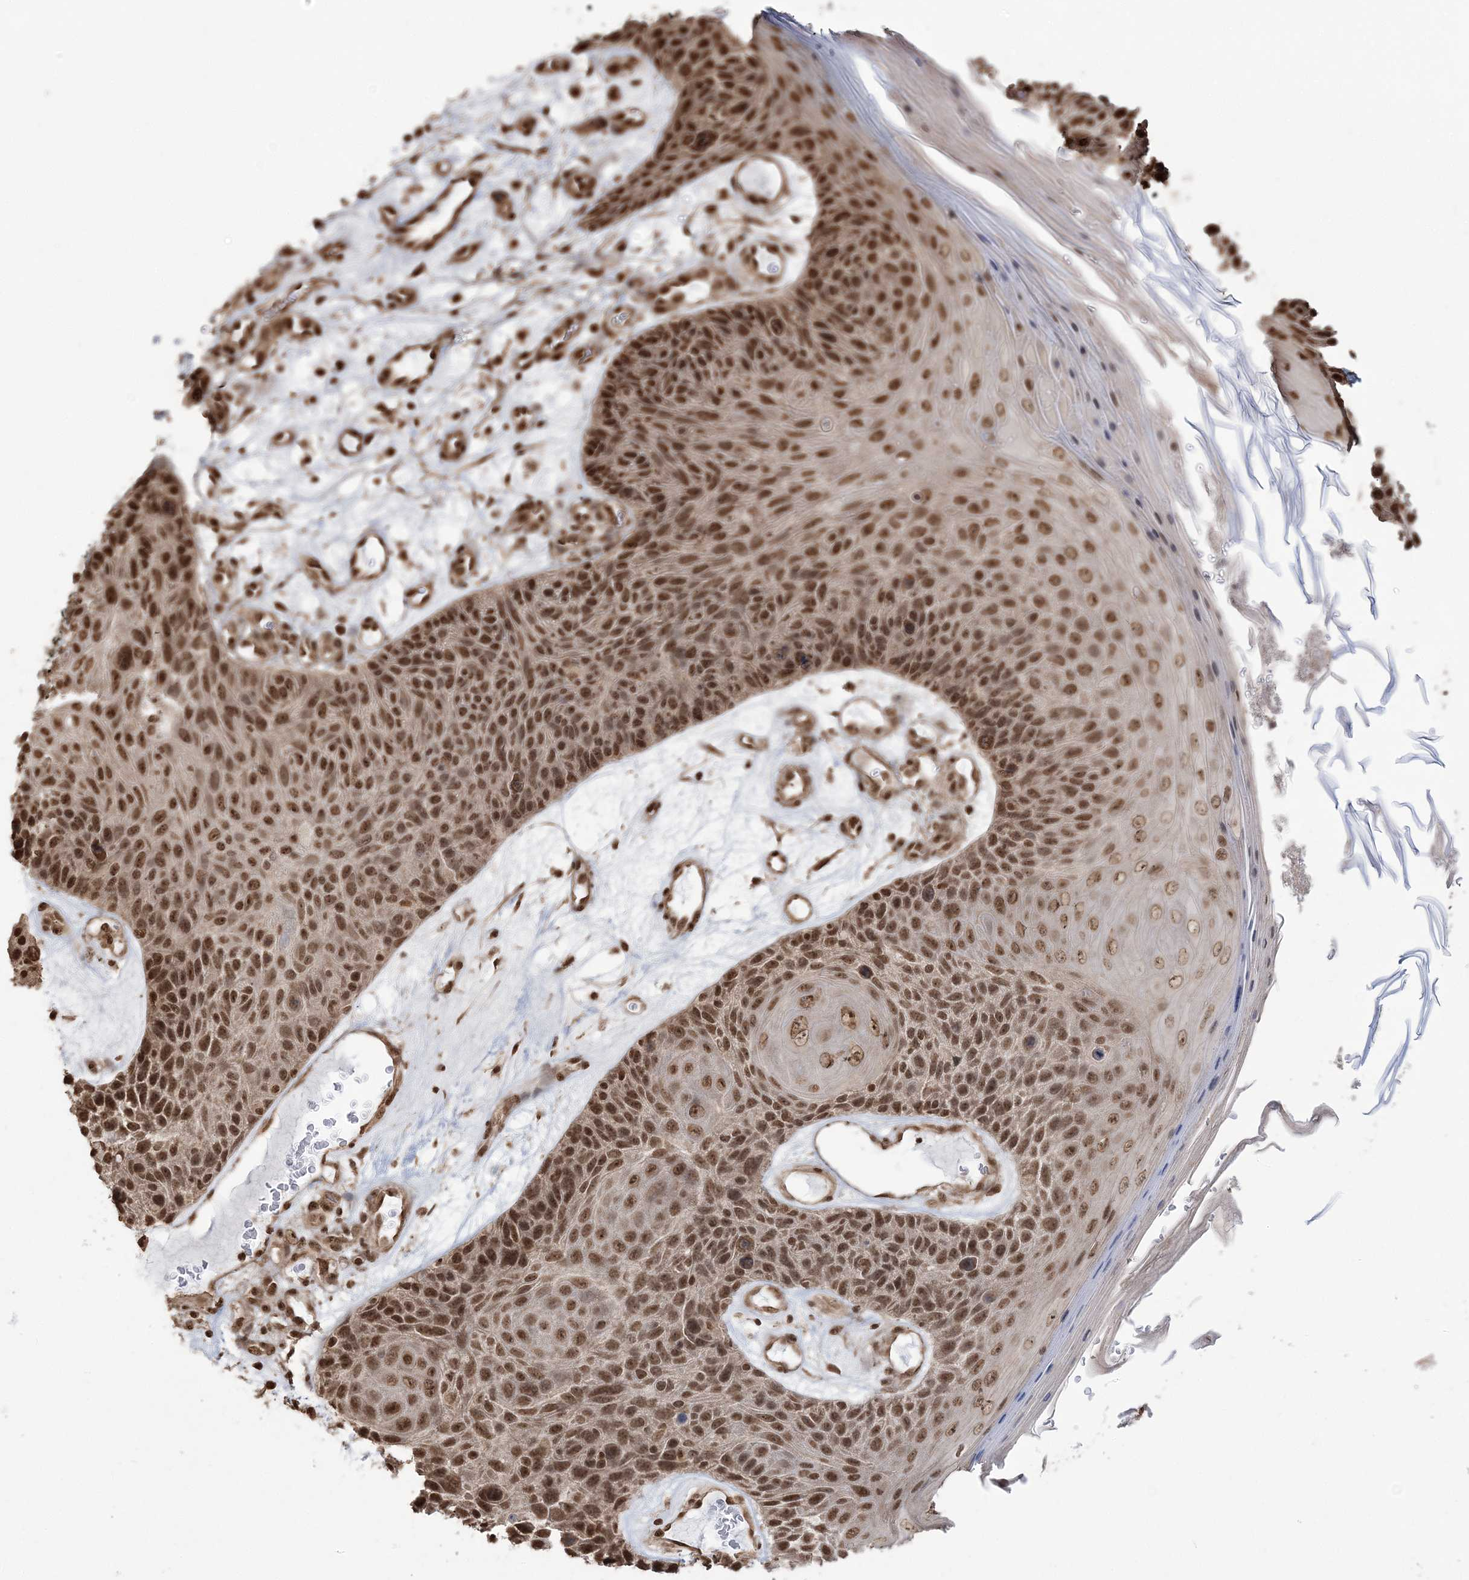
{"staining": {"intensity": "strong", "quantity": ">75%", "location": "nuclear"}, "tissue": "skin cancer", "cell_type": "Tumor cells", "image_type": "cancer", "snomed": [{"axis": "morphology", "description": "Squamous cell carcinoma, NOS"}, {"axis": "topography", "description": "Skin"}], "caption": "IHC of squamous cell carcinoma (skin) shows high levels of strong nuclear positivity in about >75% of tumor cells.", "gene": "ZNF839", "patient": {"sex": "female", "age": 88}}